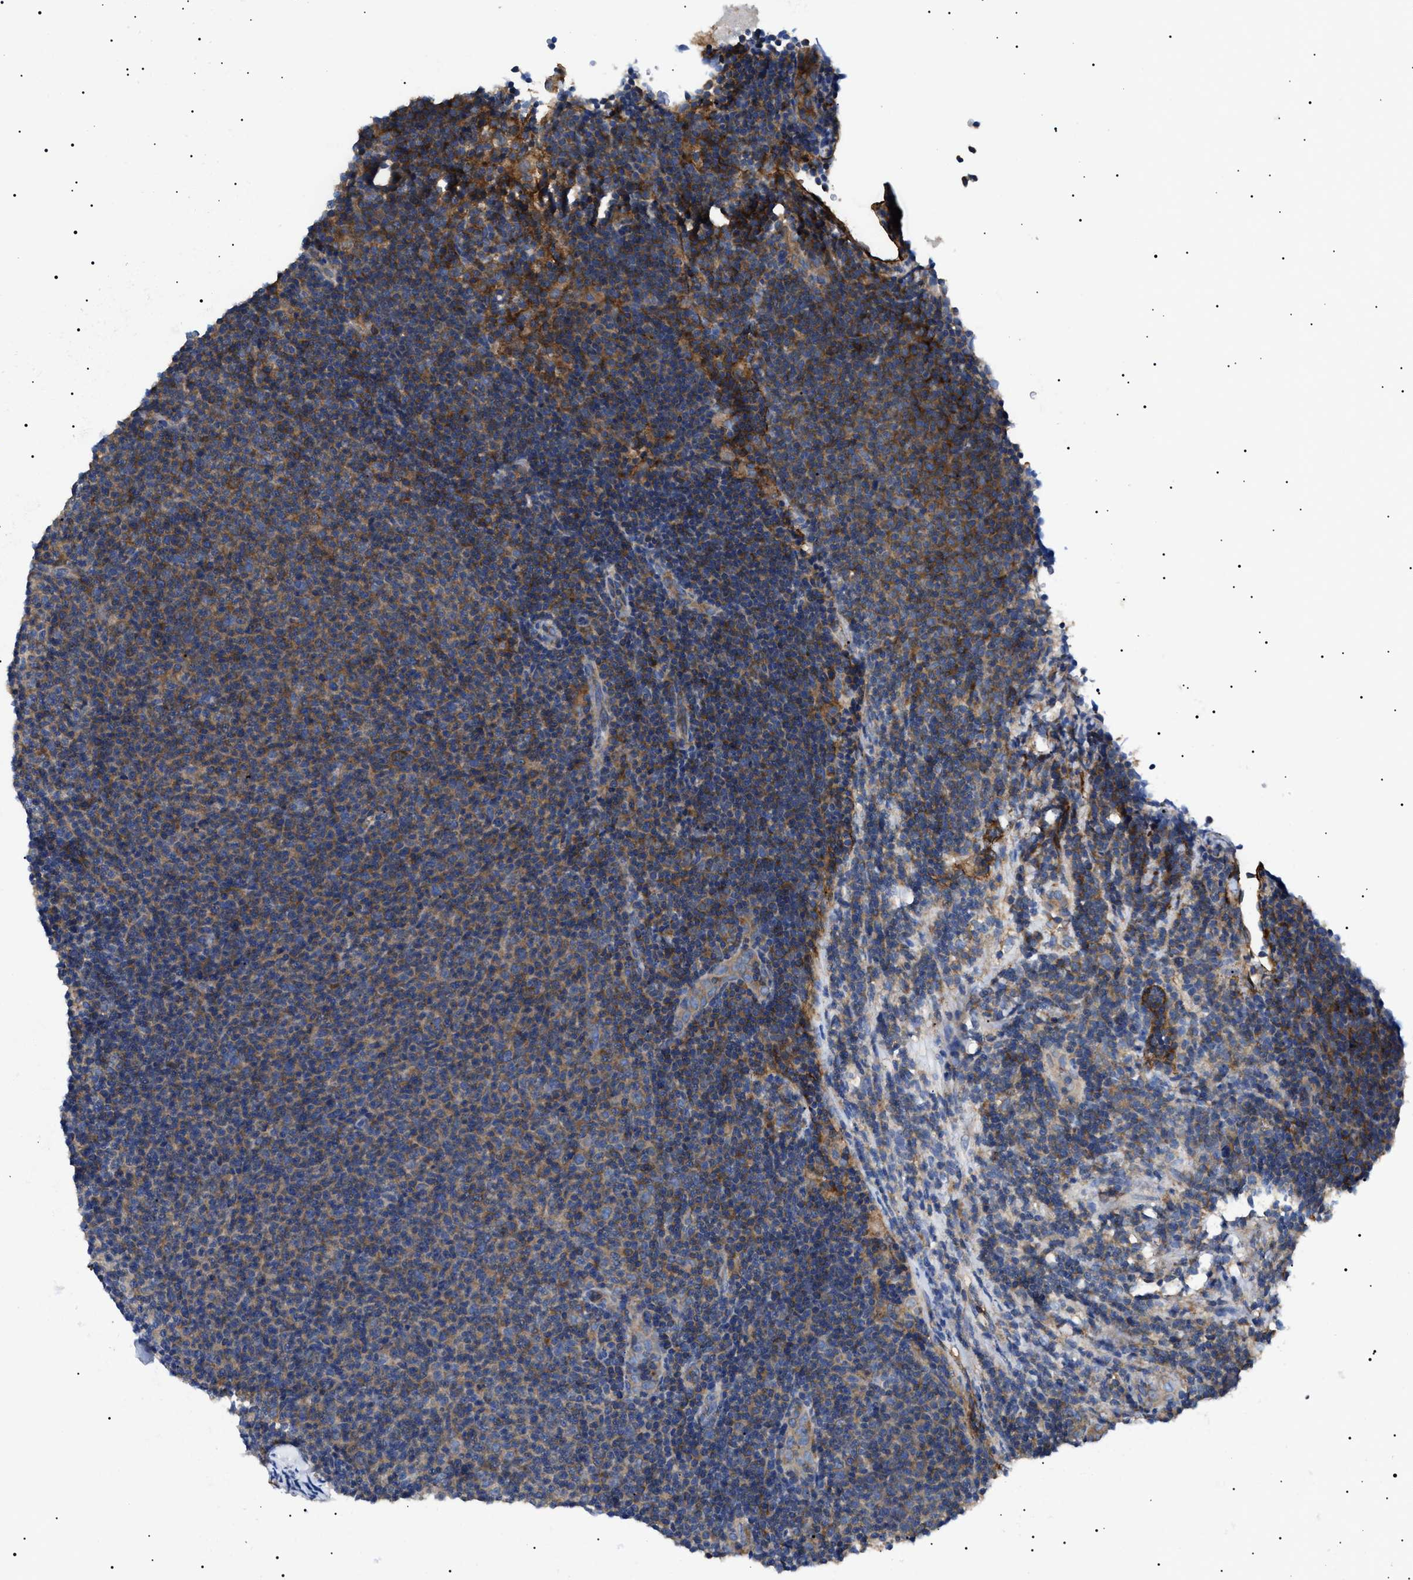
{"staining": {"intensity": "weak", "quantity": "25%-75%", "location": "cytoplasmic/membranous"}, "tissue": "lymphoma", "cell_type": "Tumor cells", "image_type": "cancer", "snomed": [{"axis": "morphology", "description": "Malignant lymphoma, non-Hodgkin's type, Low grade"}, {"axis": "topography", "description": "Lymph node"}], "caption": "Malignant lymphoma, non-Hodgkin's type (low-grade) was stained to show a protein in brown. There is low levels of weak cytoplasmic/membranous positivity in about 25%-75% of tumor cells.", "gene": "TPP2", "patient": {"sex": "male", "age": 66}}